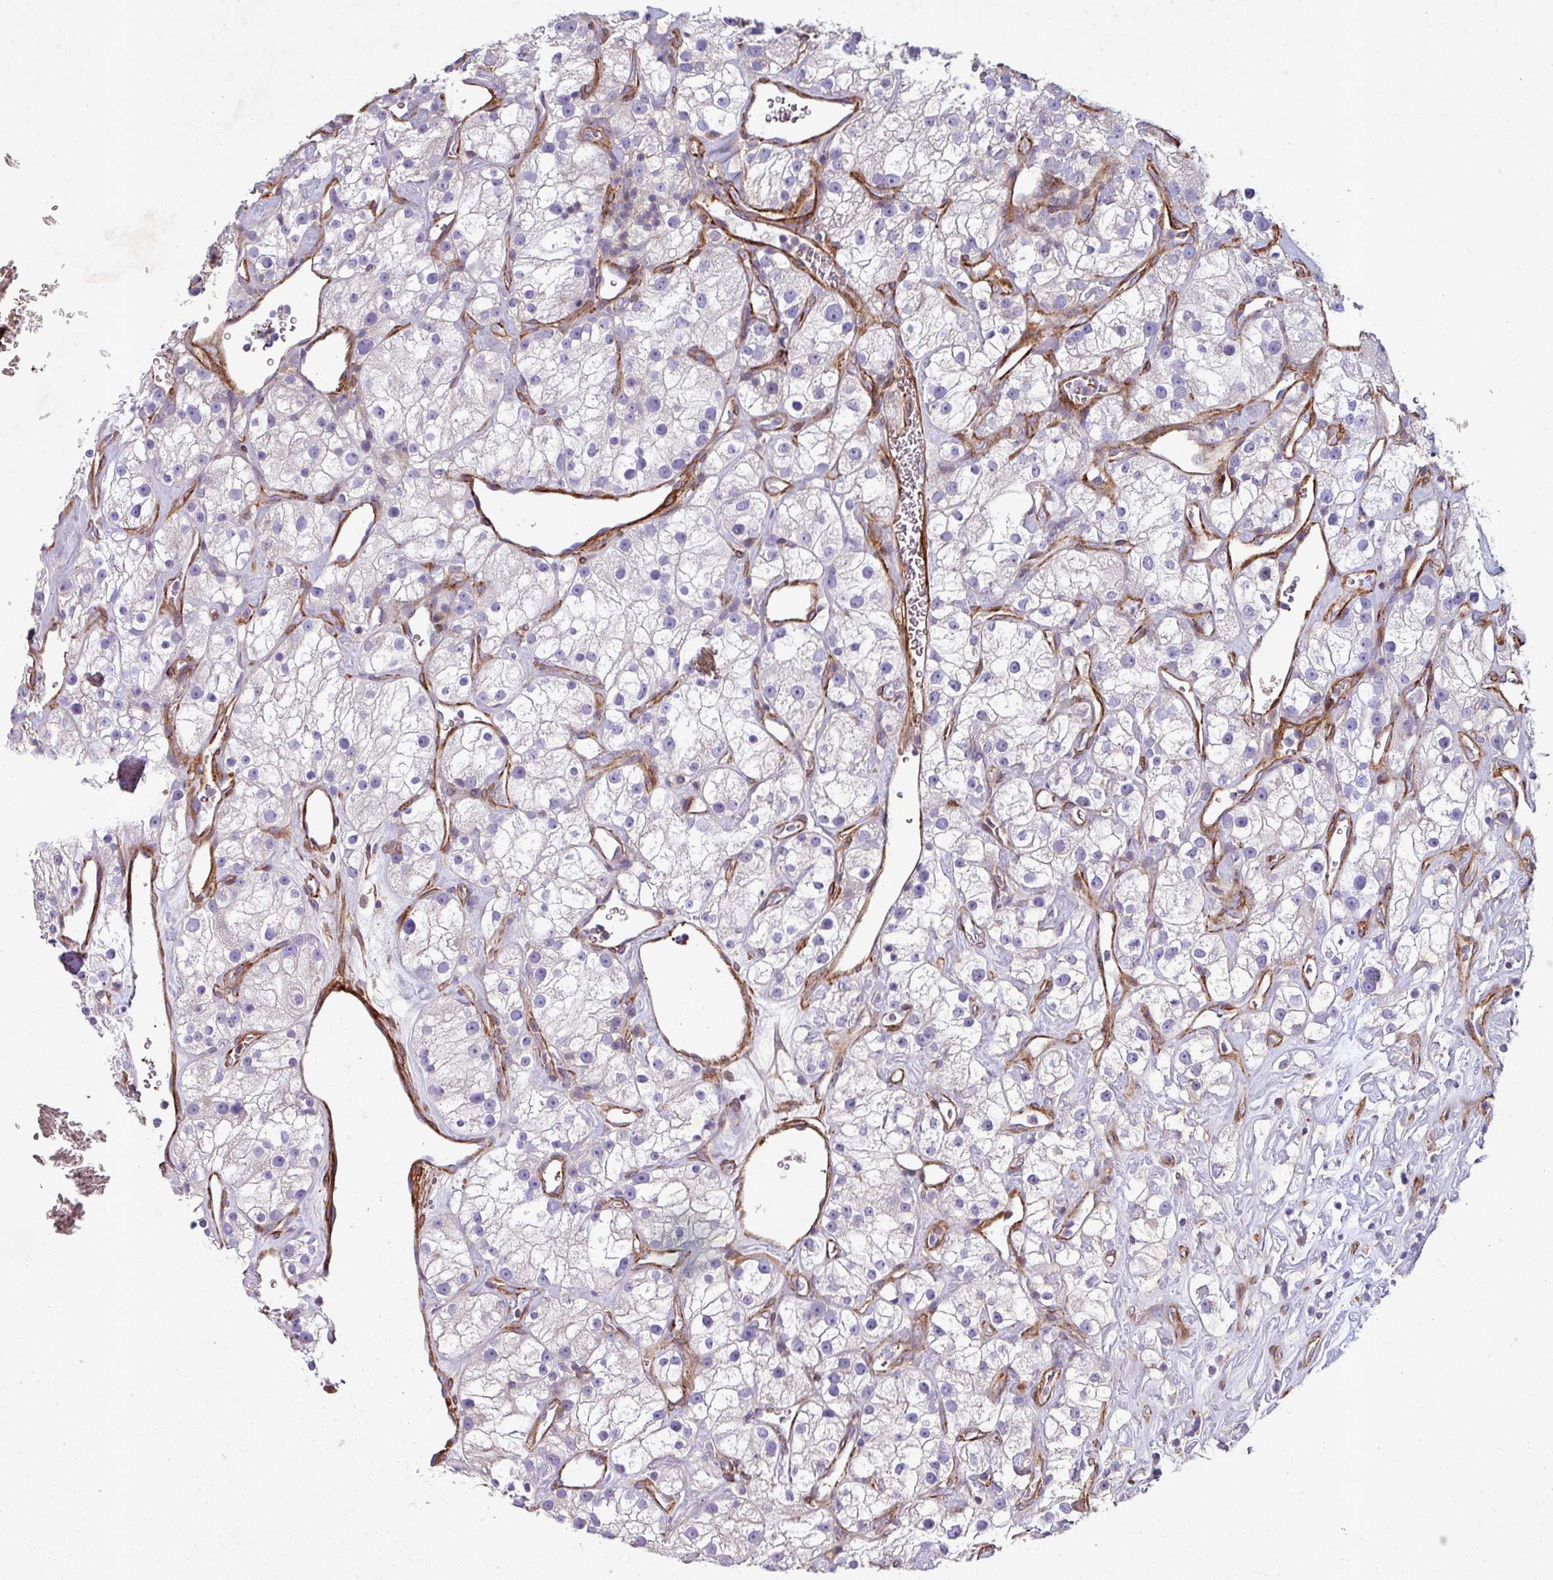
{"staining": {"intensity": "negative", "quantity": "none", "location": "none"}, "tissue": "renal cancer", "cell_type": "Tumor cells", "image_type": "cancer", "snomed": [{"axis": "morphology", "description": "Adenocarcinoma, NOS"}, {"axis": "topography", "description": "Kidney"}], "caption": "Human renal cancer stained for a protein using immunohistochemistry exhibits no staining in tumor cells.", "gene": "ATP2C2", "patient": {"sex": "male", "age": 77}}